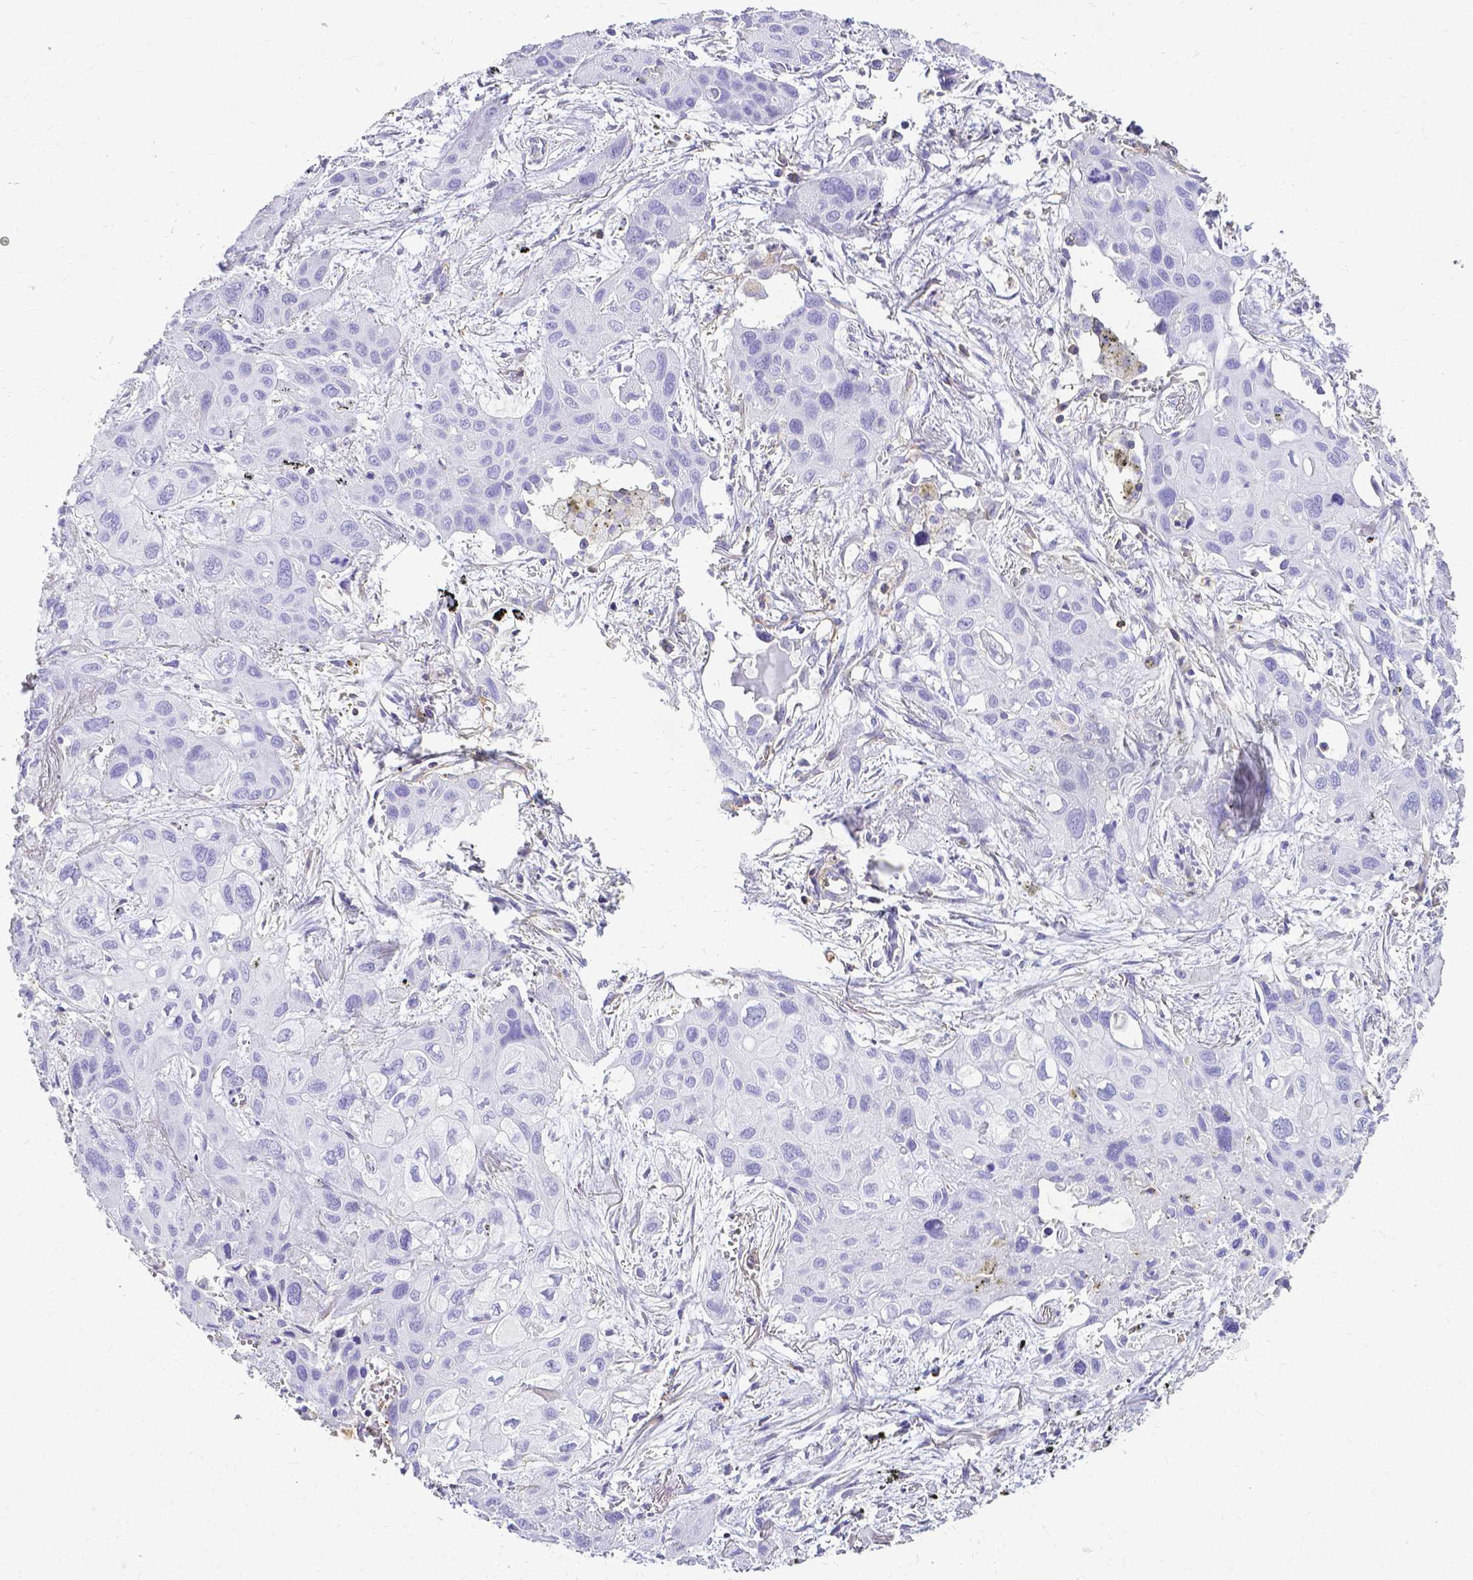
{"staining": {"intensity": "negative", "quantity": "none", "location": "none"}, "tissue": "lung cancer", "cell_type": "Tumor cells", "image_type": "cancer", "snomed": [{"axis": "morphology", "description": "Squamous cell carcinoma, NOS"}, {"axis": "morphology", "description": "Squamous cell carcinoma, metastatic, NOS"}, {"axis": "topography", "description": "Lung"}], "caption": "Lung cancer stained for a protein using immunohistochemistry displays no expression tumor cells.", "gene": "HSPA12A", "patient": {"sex": "male", "age": 59}}